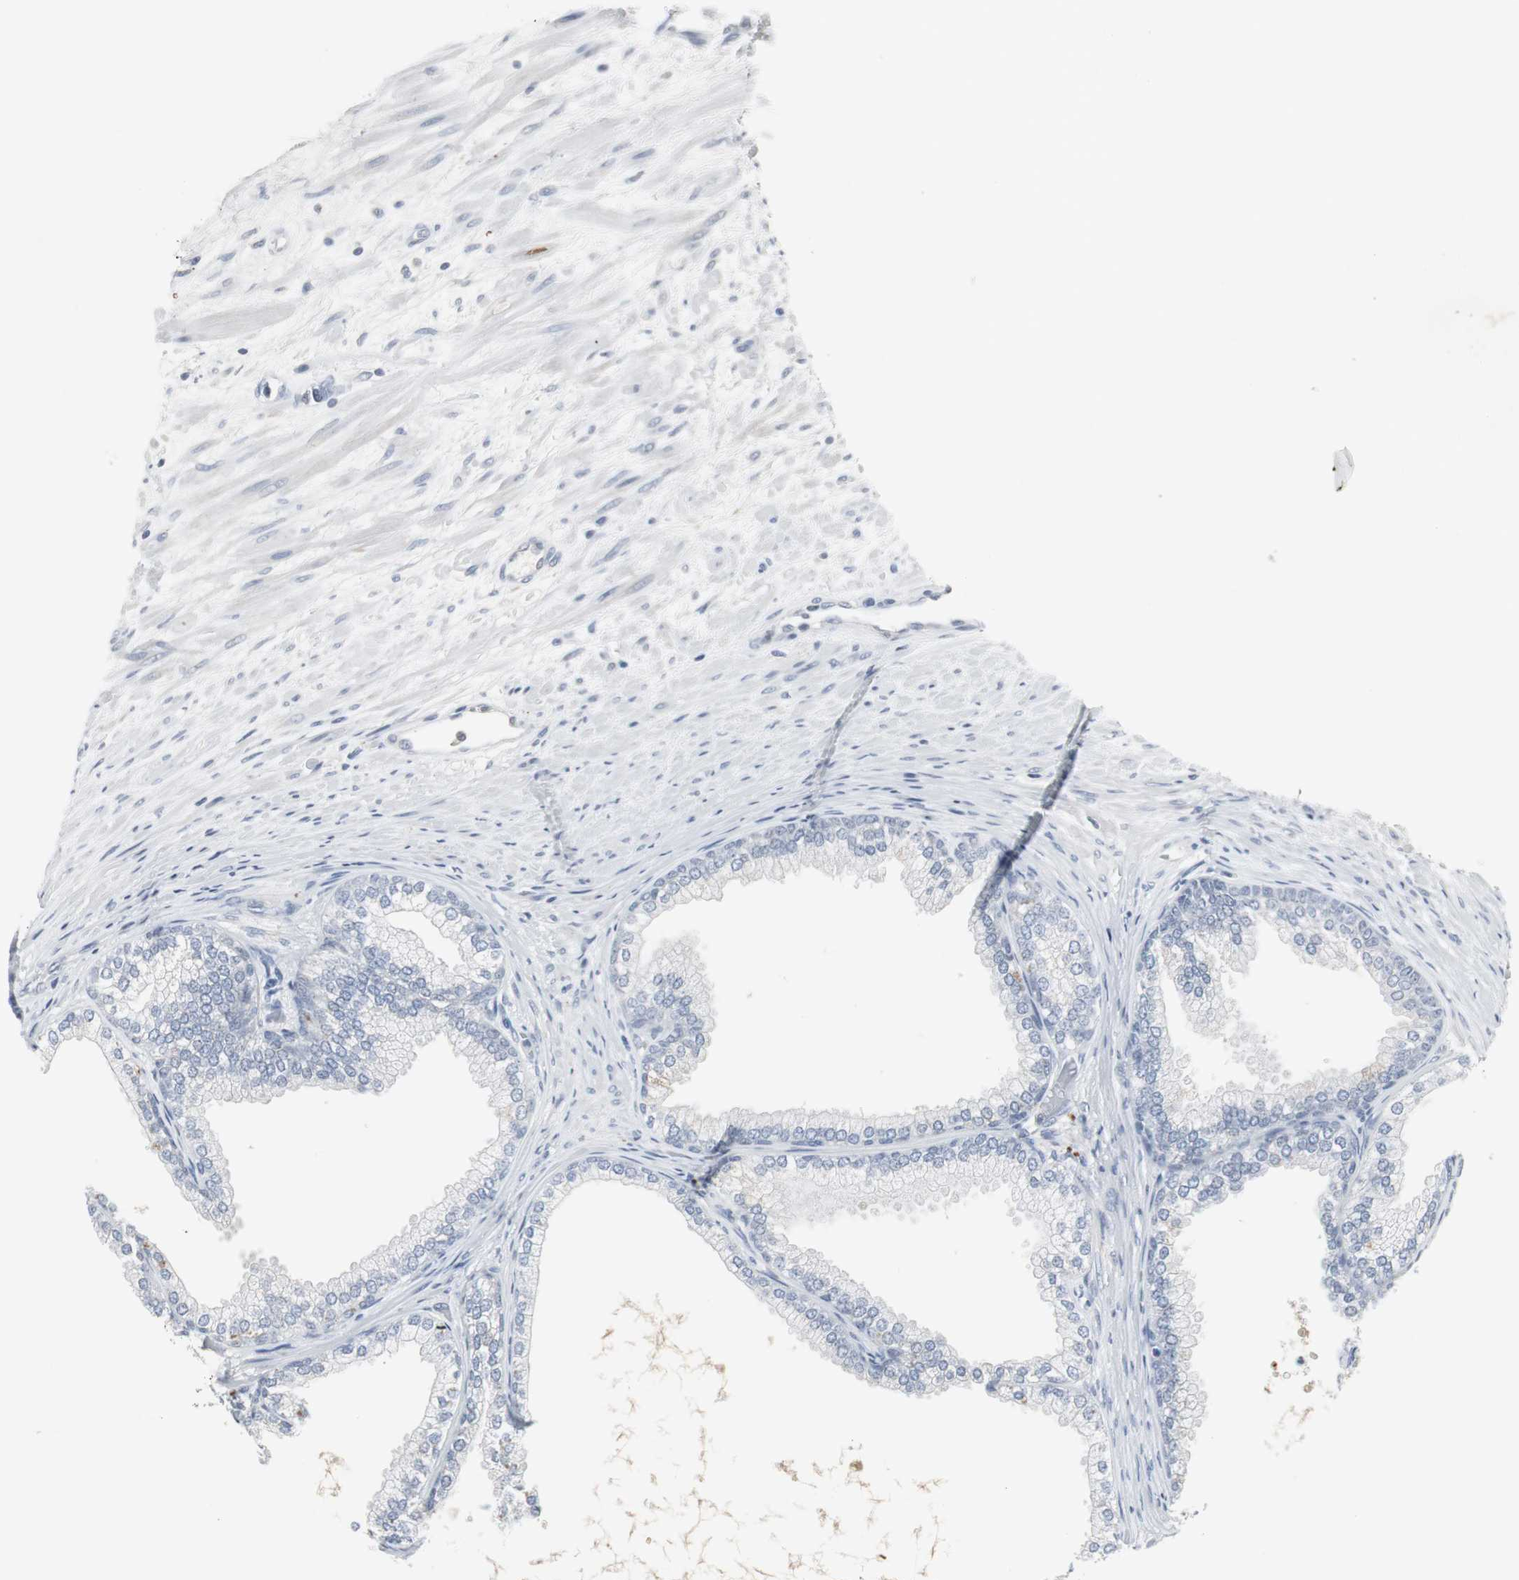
{"staining": {"intensity": "negative", "quantity": "none", "location": "none"}, "tissue": "prostate", "cell_type": "Glandular cells", "image_type": "normal", "snomed": [{"axis": "morphology", "description": "Normal tissue, NOS"}, {"axis": "topography", "description": "Prostate"}], "caption": "A high-resolution image shows immunohistochemistry (IHC) staining of benign prostate, which displays no significant positivity in glandular cells.", "gene": "PI15", "patient": {"sex": "male", "age": 76}}